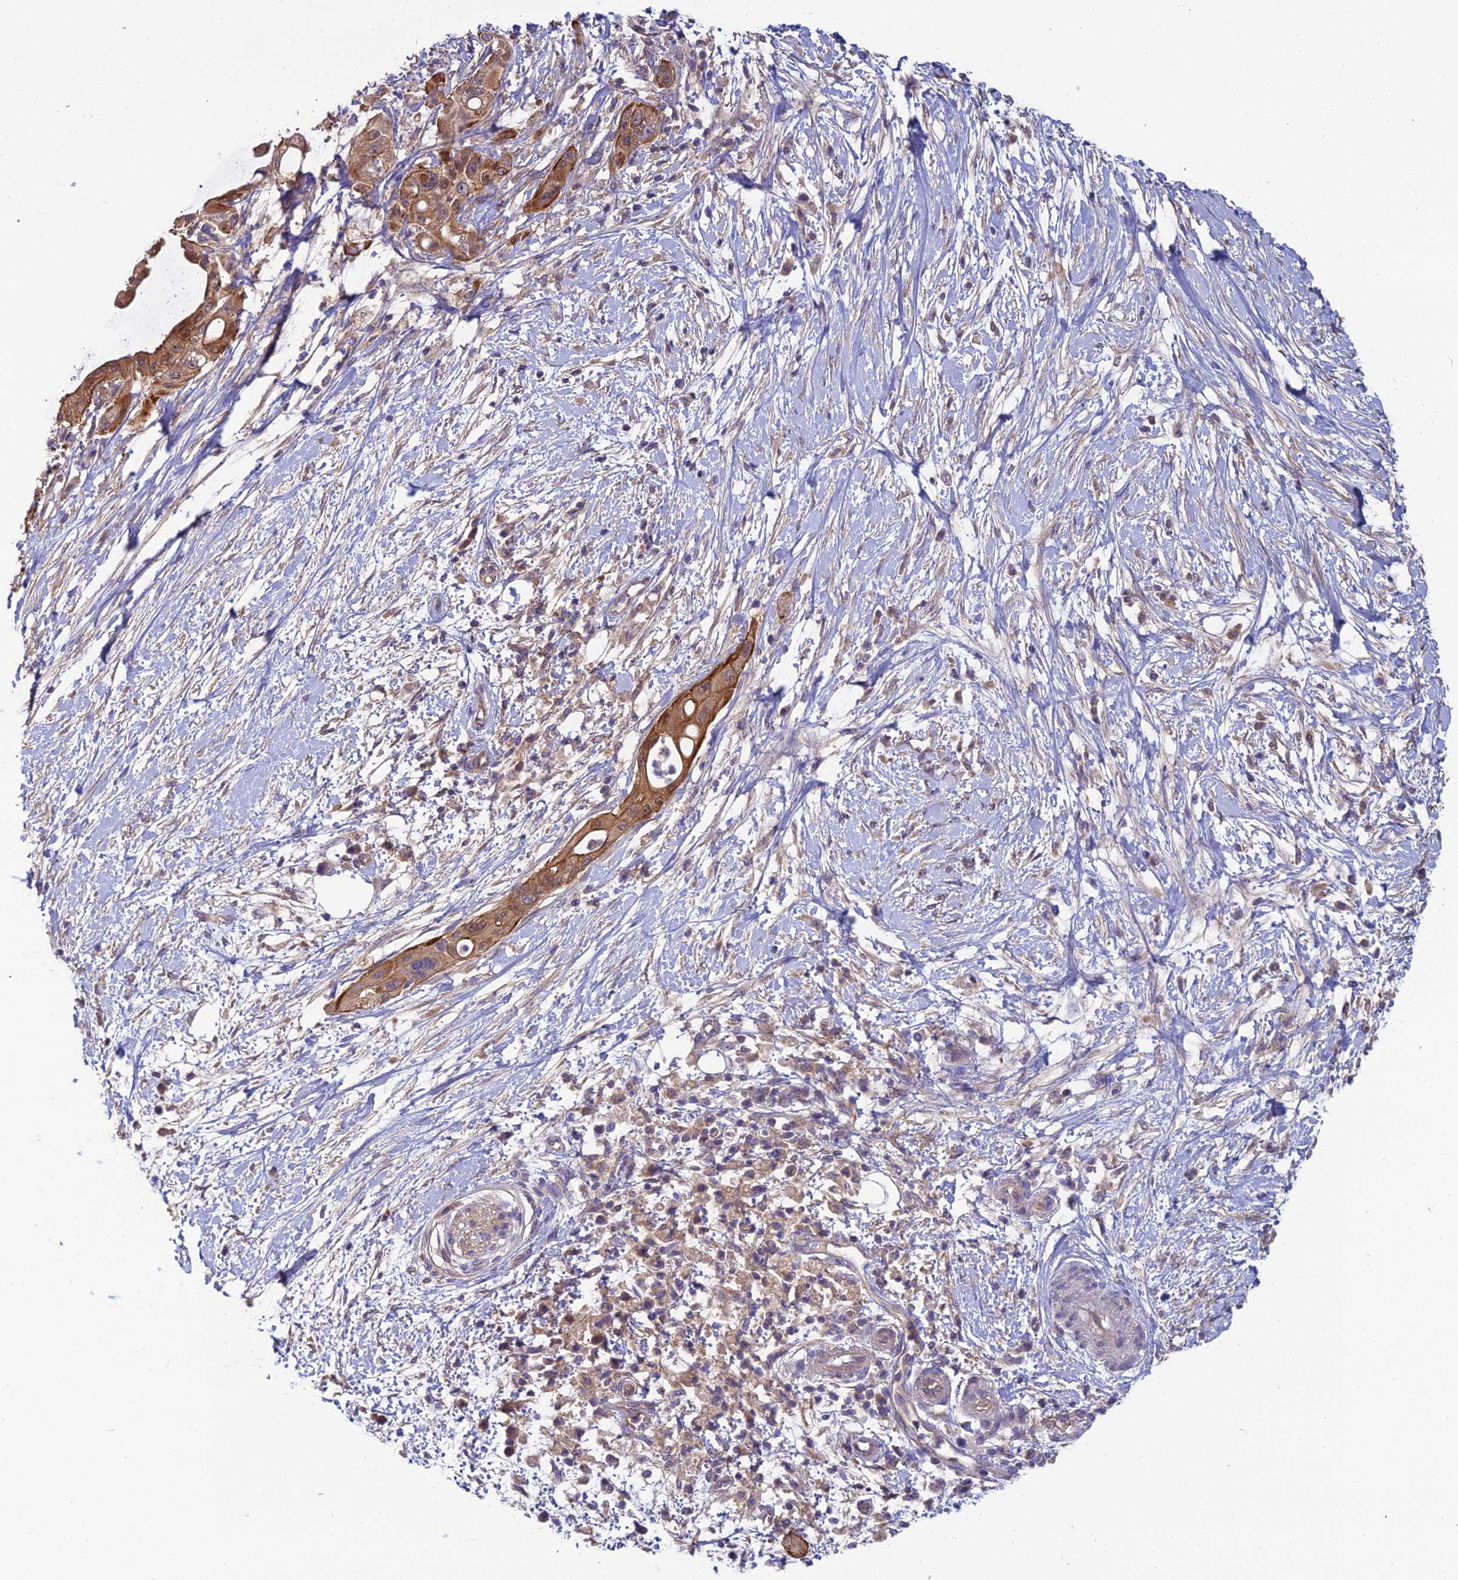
{"staining": {"intensity": "moderate", "quantity": ">75%", "location": "cytoplasmic/membranous"}, "tissue": "pancreatic cancer", "cell_type": "Tumor cells", "image_type": "cancer", "snomed": [{"axis": "morphology", "description": "Adenocarcinoma, NOS"}, {"axis": "topography", "description": "Pancreas"}], "caption": "A high-resolution image shows IHC staining of pancreatic cancer (adenocarcinoma), which reveals moderate cytoplasmic/membranous expression in about >75% of tumor cells.", "gene": "MVD", "patient": {"sex": "male", "age": 68}}